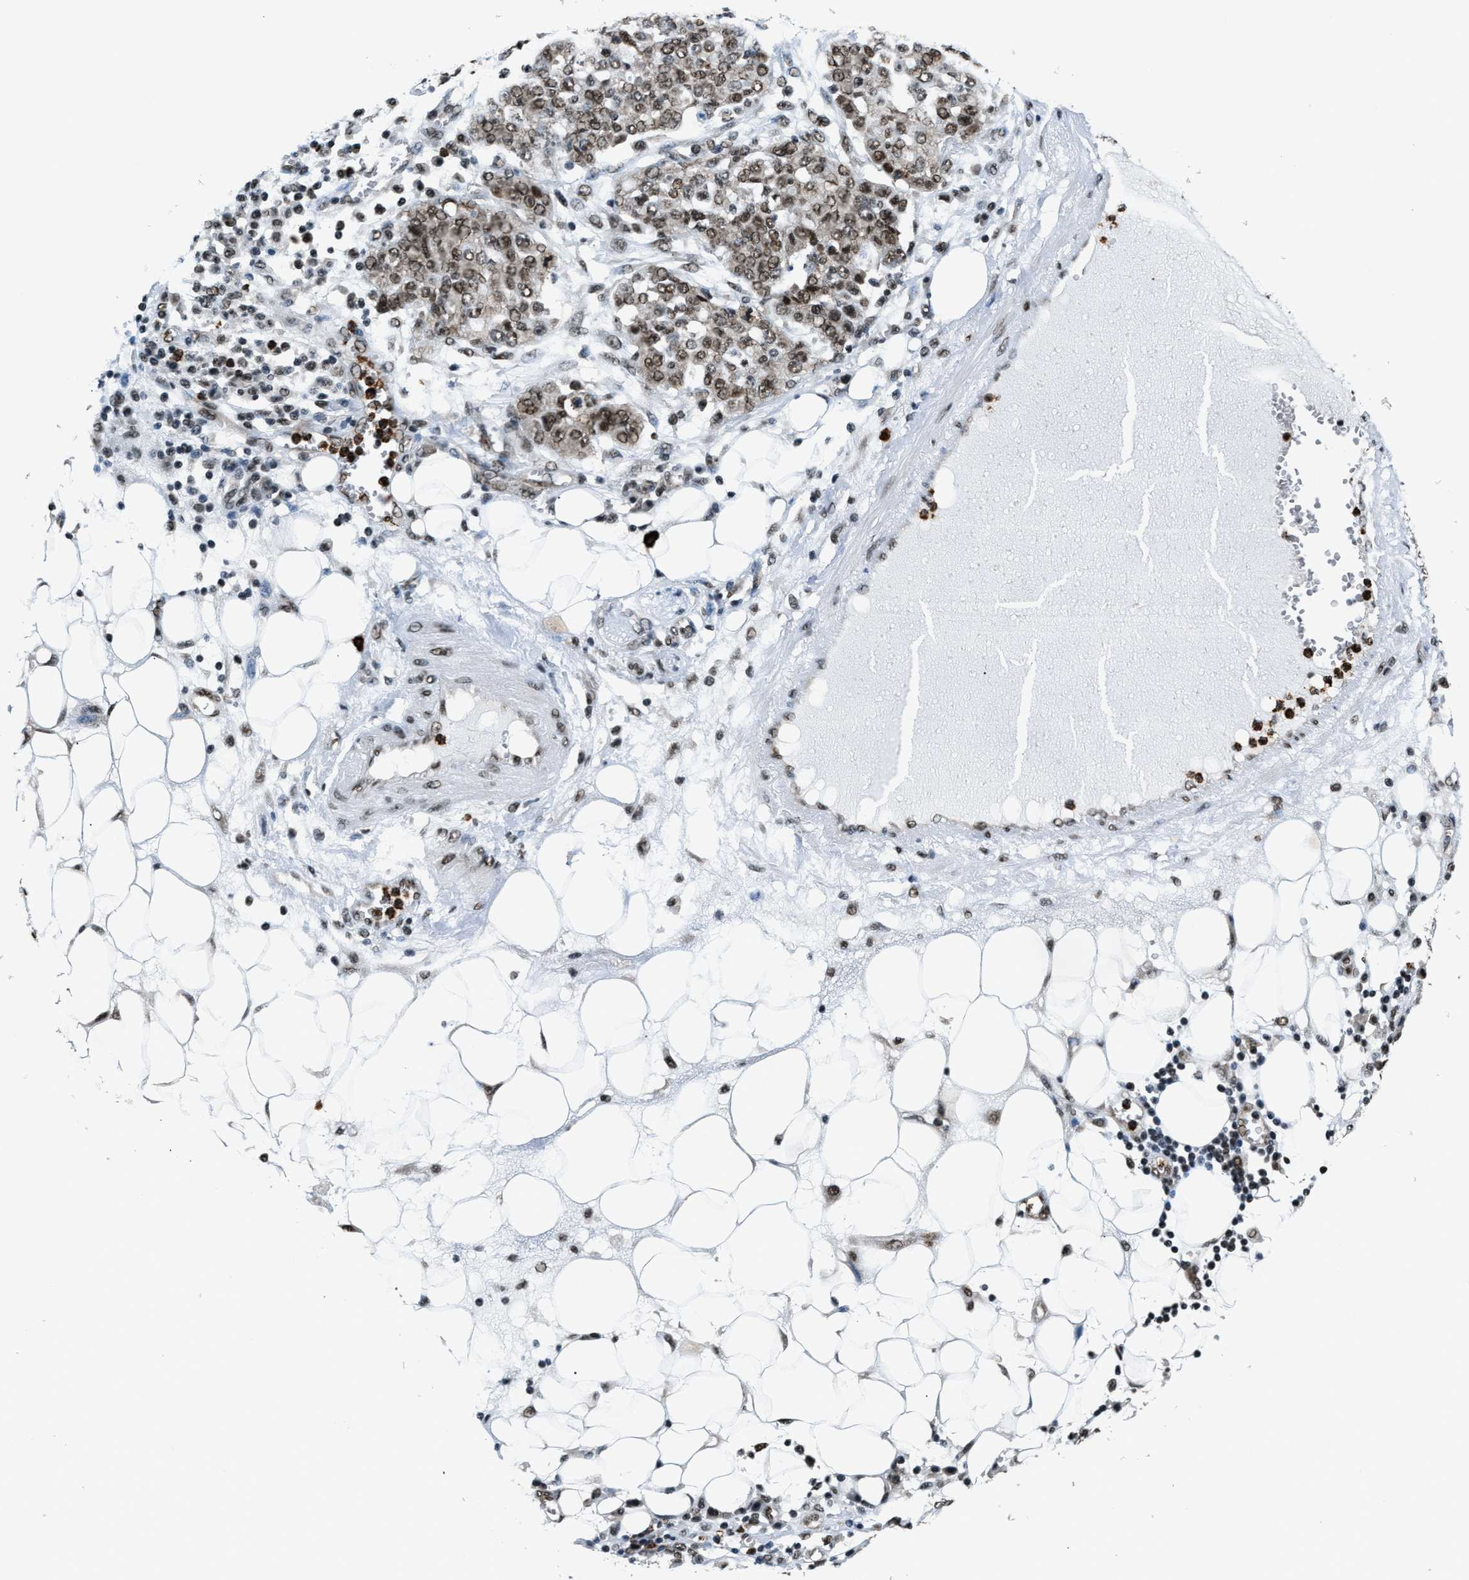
{"staining": {"intensity": "moderate", "quantity": ">75%", "location": "nuclear"}, "tissue": "ovarian cancer", "cell_type": "Tumor cells", "image_type": "cancer", "snomed": [{"axis": "morphology", "description": "Cystadenocarcinoma, serous, NOS"}, {"axis": "topography", "description": "Soft tissue"}, {"axis": "topography", "description": "Ovary"}], "caption": "Immunohistochemistry micrograph of neoplastic tissue: serous cystadenocarcinoma (ovarian) stained using immunohistochemistry (IHC) displays medium levels of moderate protein expression localized specifically in the nuclear of tumor cells, appearing as a nuclear brown color.", "gene": "CCNDBP1", "patient": {"sex": "female", "age": 57}}